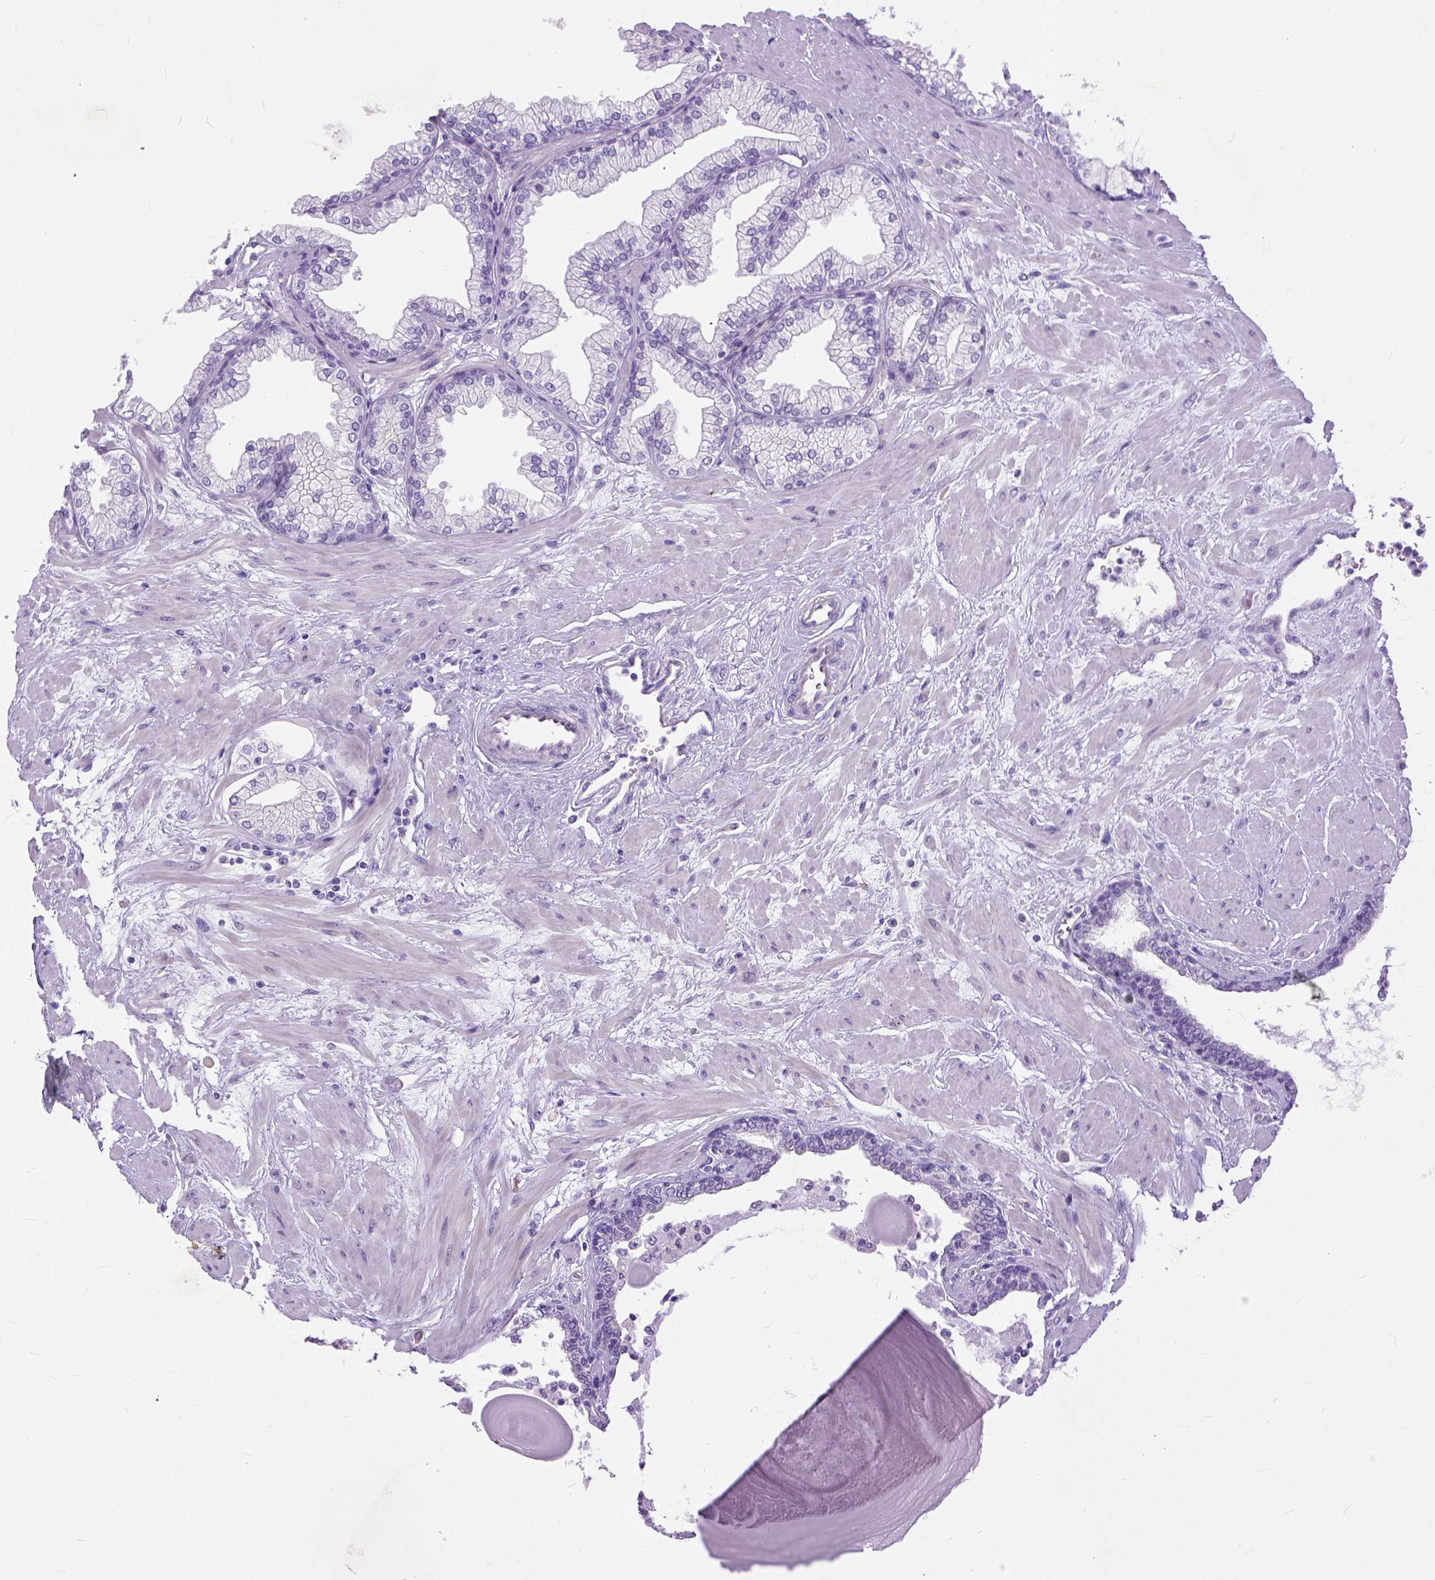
{"staining": {"intensity": "negative", "quantity": "none", "location": "none"}, "tissue": "prostate", "cell_type": "Glandular cells", "image_type": "normal", "snomed": [{"axis": "morphology", "description": "Normal tissue, NOS"}, {"axis": "topography", "description": "Prostate"}, {"axis": "topography", "description": "Peripheral nerve tissue"}], "caption": "A micrograph of prostate stained for a protein exhibits no brown staining in glandular cells. The staining was performed using DAB to visualize the protein expression in brown, while the nuclei were stained in blue with hematoxylin (Magnification: 20x).", "gene": "ADGRF1", "patient": {"sex": "male", "age": 61}}